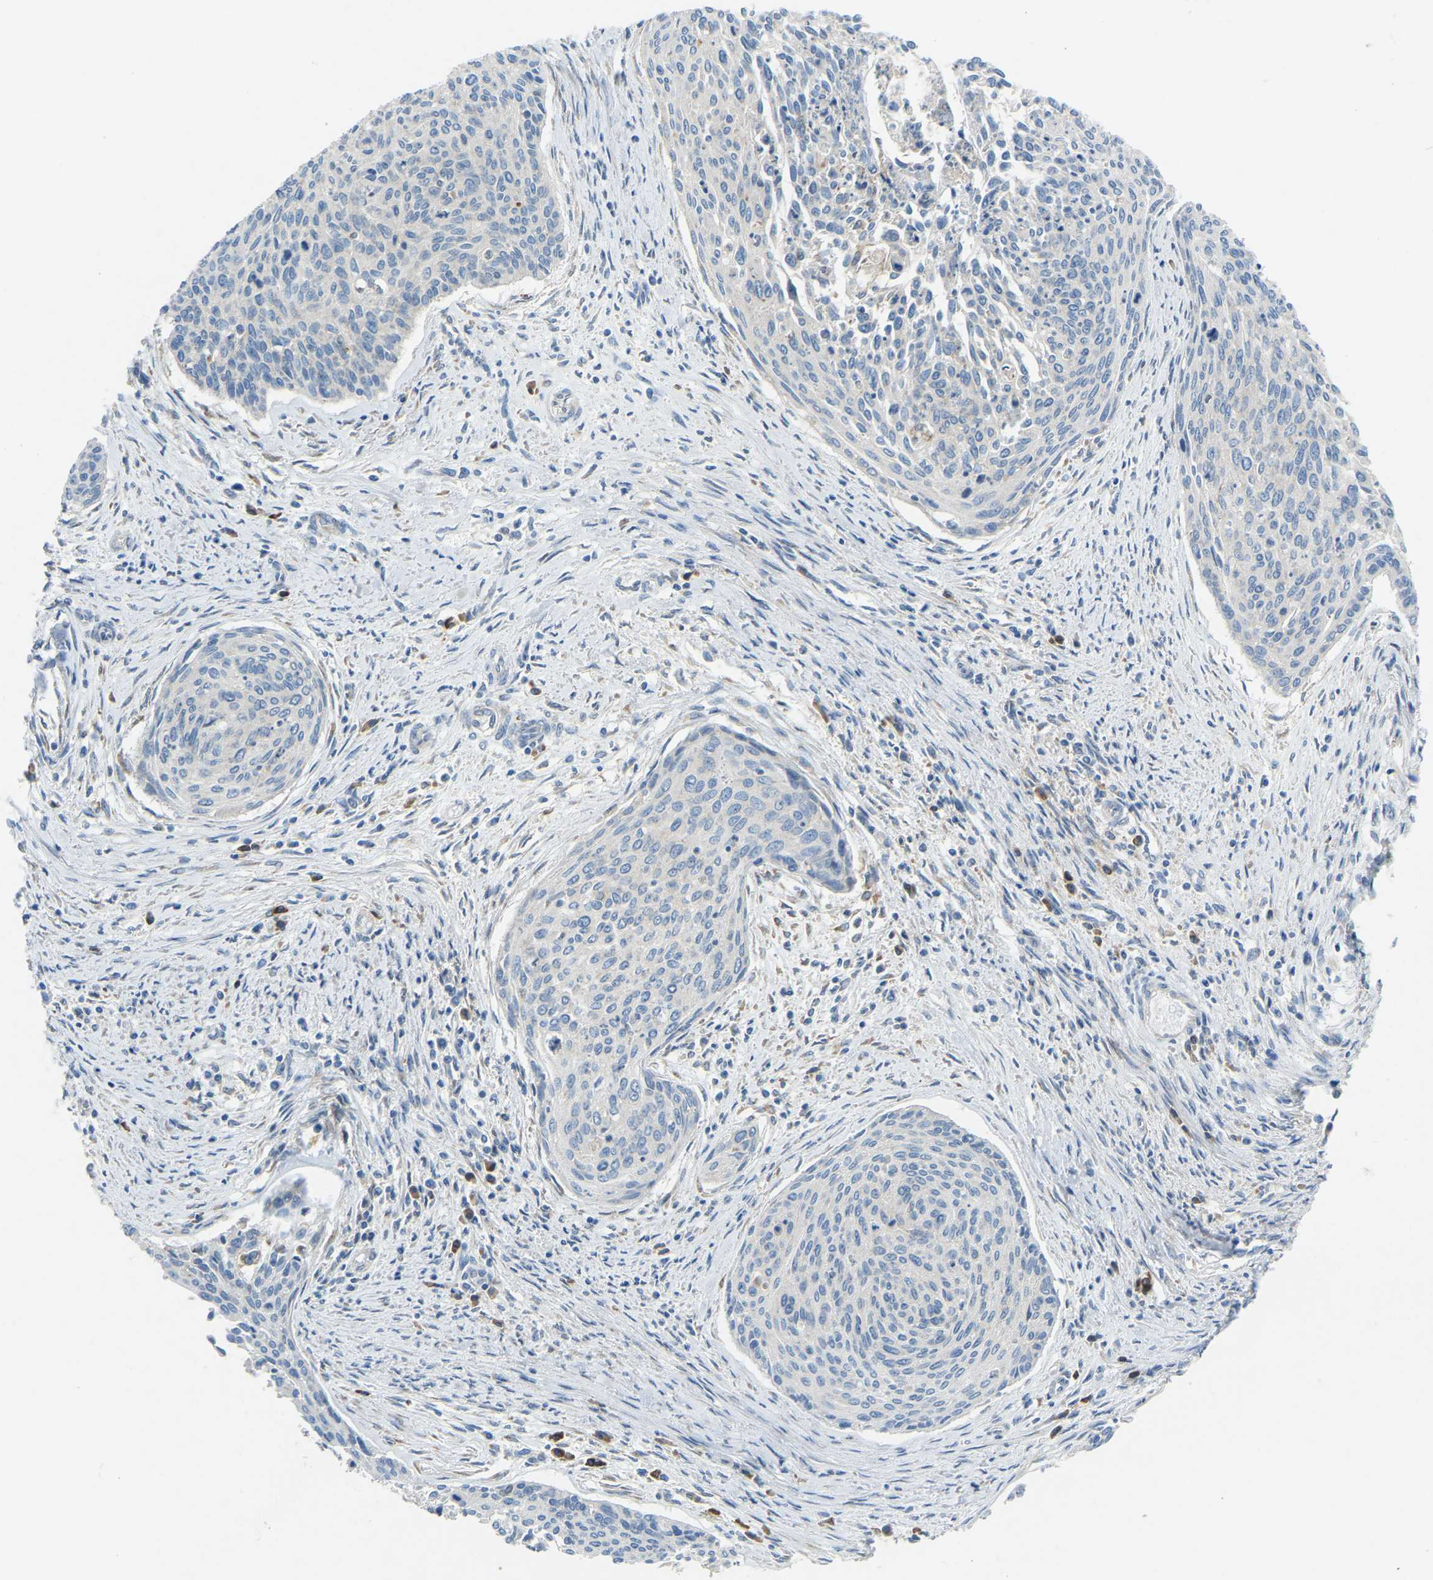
{"staining": {"intensity": "negative", "quantity": "none", "location": "none"}, "tissue": "cervical cancer", "cell_type": "Tumor cells", "image_type": "cancer", "snomed": [{"axis": "morphology", "description": "Squamous cell carcinoma, NOS"}, {"axis": "topography", "description": "Cervix"}], "caption": "Immunohistochemistry photomicrograph of human squamous cell carcinoma (cervical) stained for a protein (brown), which demonstrates no expression in tumor cells. Nuclei are stained in blue.", "gene": "SND1", "patient": {"sex": "female", "age": 55}}